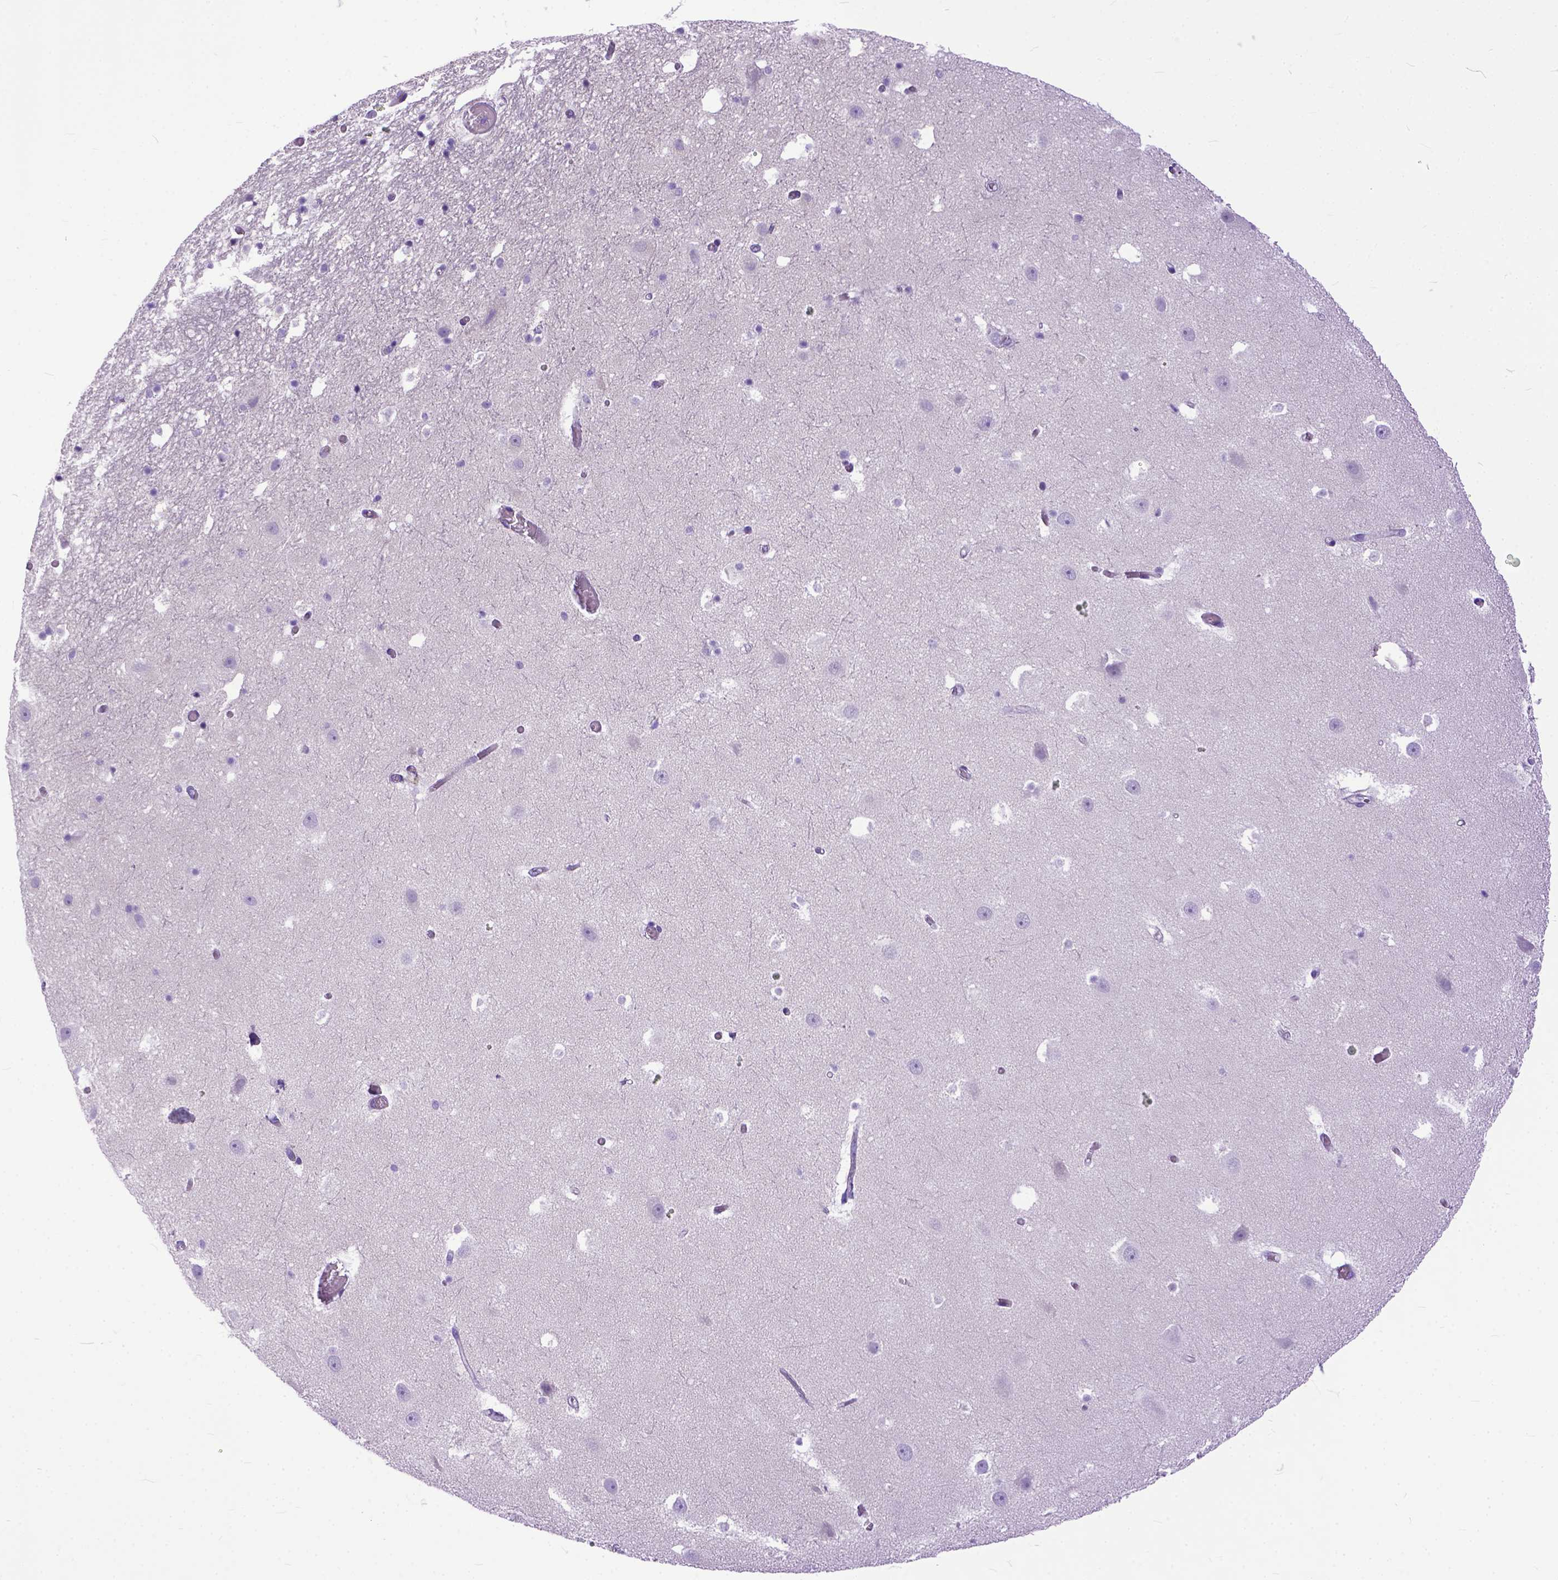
{"staining": {"intensity": "negative", "quantity": "none", "location": "none"}, "tissue": "hippocampus", "cell_type": "Glial cells", "image_type": "normal", "snomed": [{"axis": "morphology", "description": "Normal tissue, NOS"}, {"axis": "topography", "description": "Hippocampus"}], "caption": "An IHC photomicrograph of unremarkable hippocampus is shown. There is no staining in glial cells of hippocampus.", "gene": "PPL", "patient": {"sex": "male", "age": 26}}